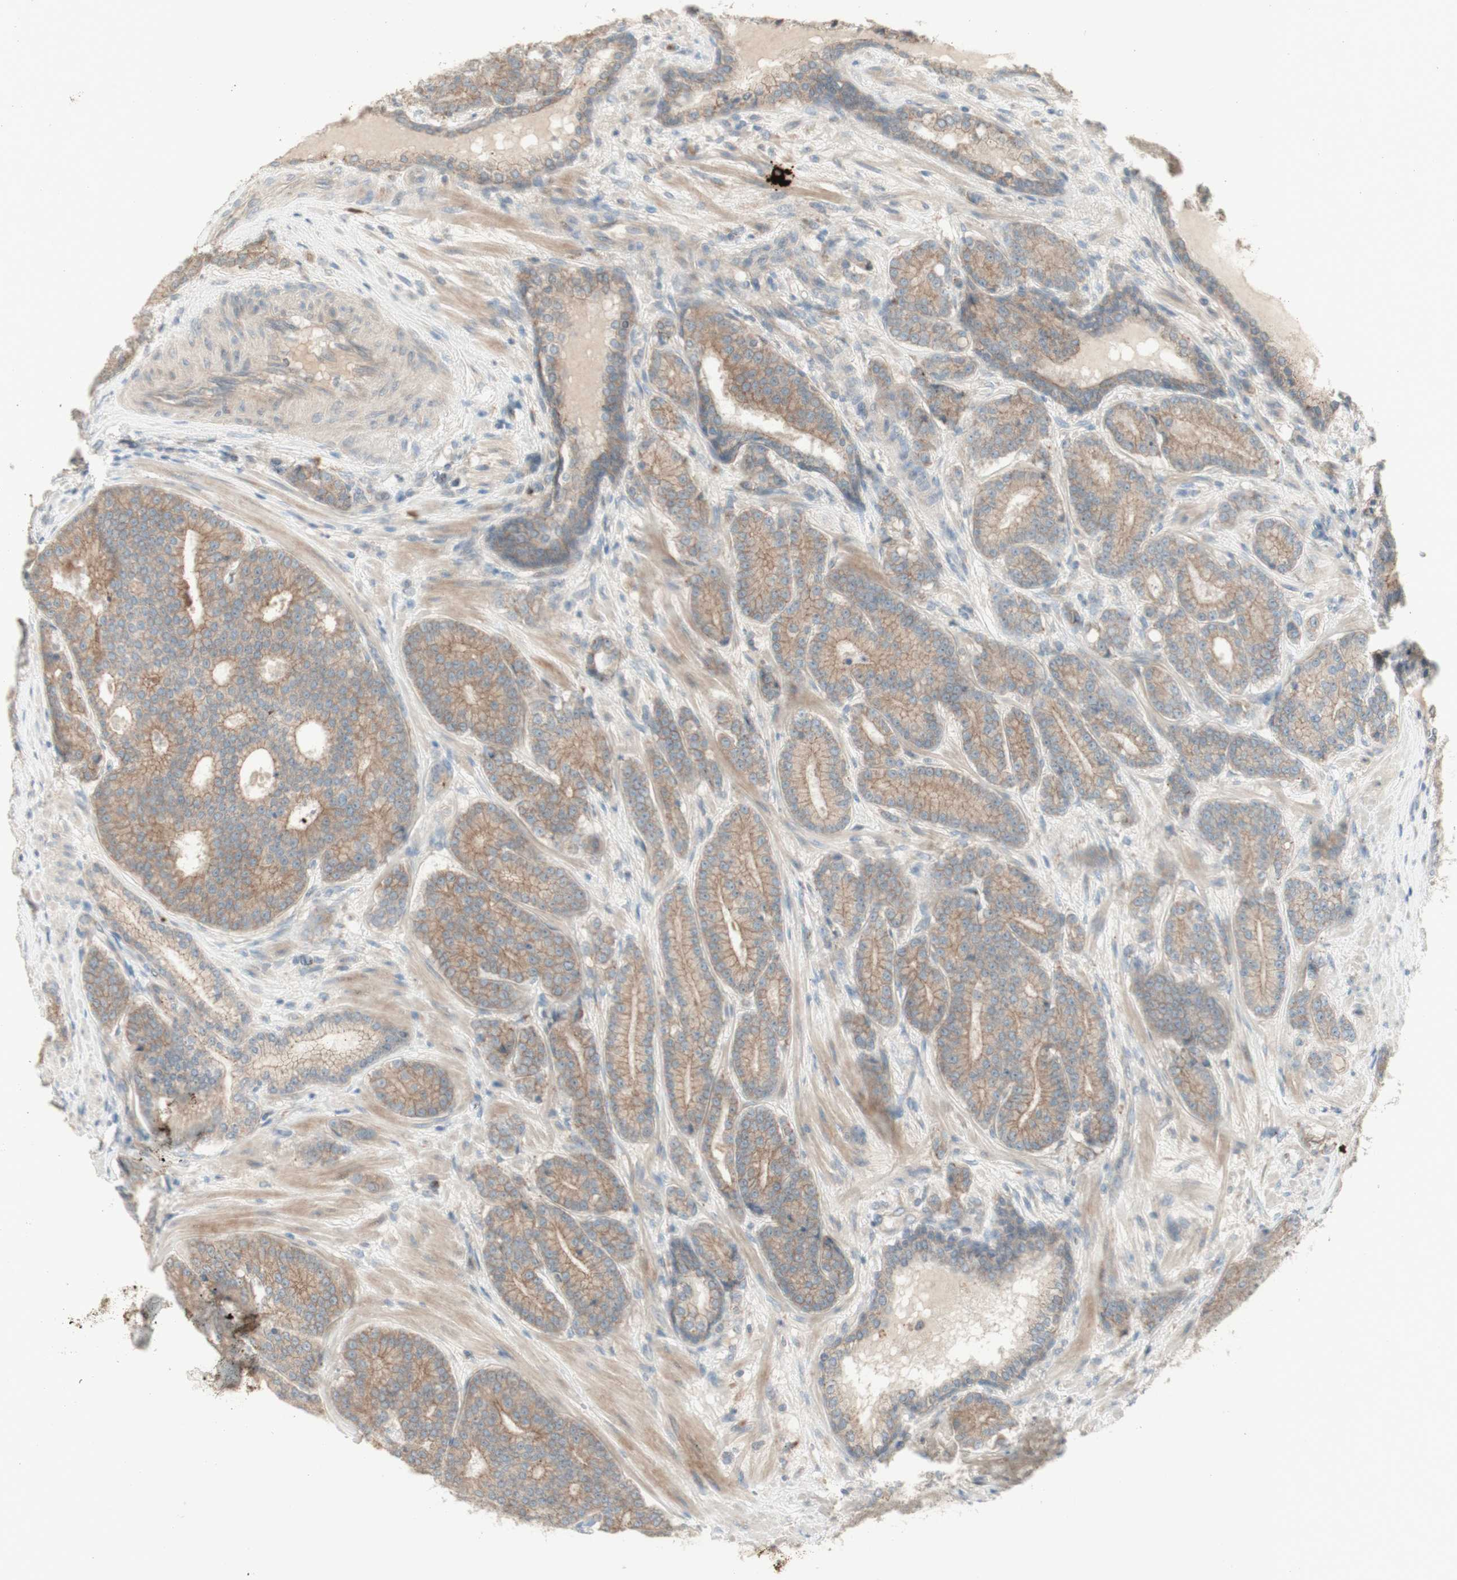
{"staining": {"intensity": "moderate", "quantity": ">75%", "location": "cytoplasmic/membranous"}, "tissue": "prostate cancer", "cell_type": "Tumor cells", "image_type": "cancer", "snomed": [{"axis": "morphology", "description": "Adenocarcinoma, High grade"}, {"axis": "topography", "description": "Prostate"}], "caption": "The image reveals immunohistochemical staining of prostate cancer. There is moderate cytoplasmic/membranous expression is appreciated in about >75% of tumor cells.", "gene": "PTGER4", "patient": {"sex": "male", "age": 61}}